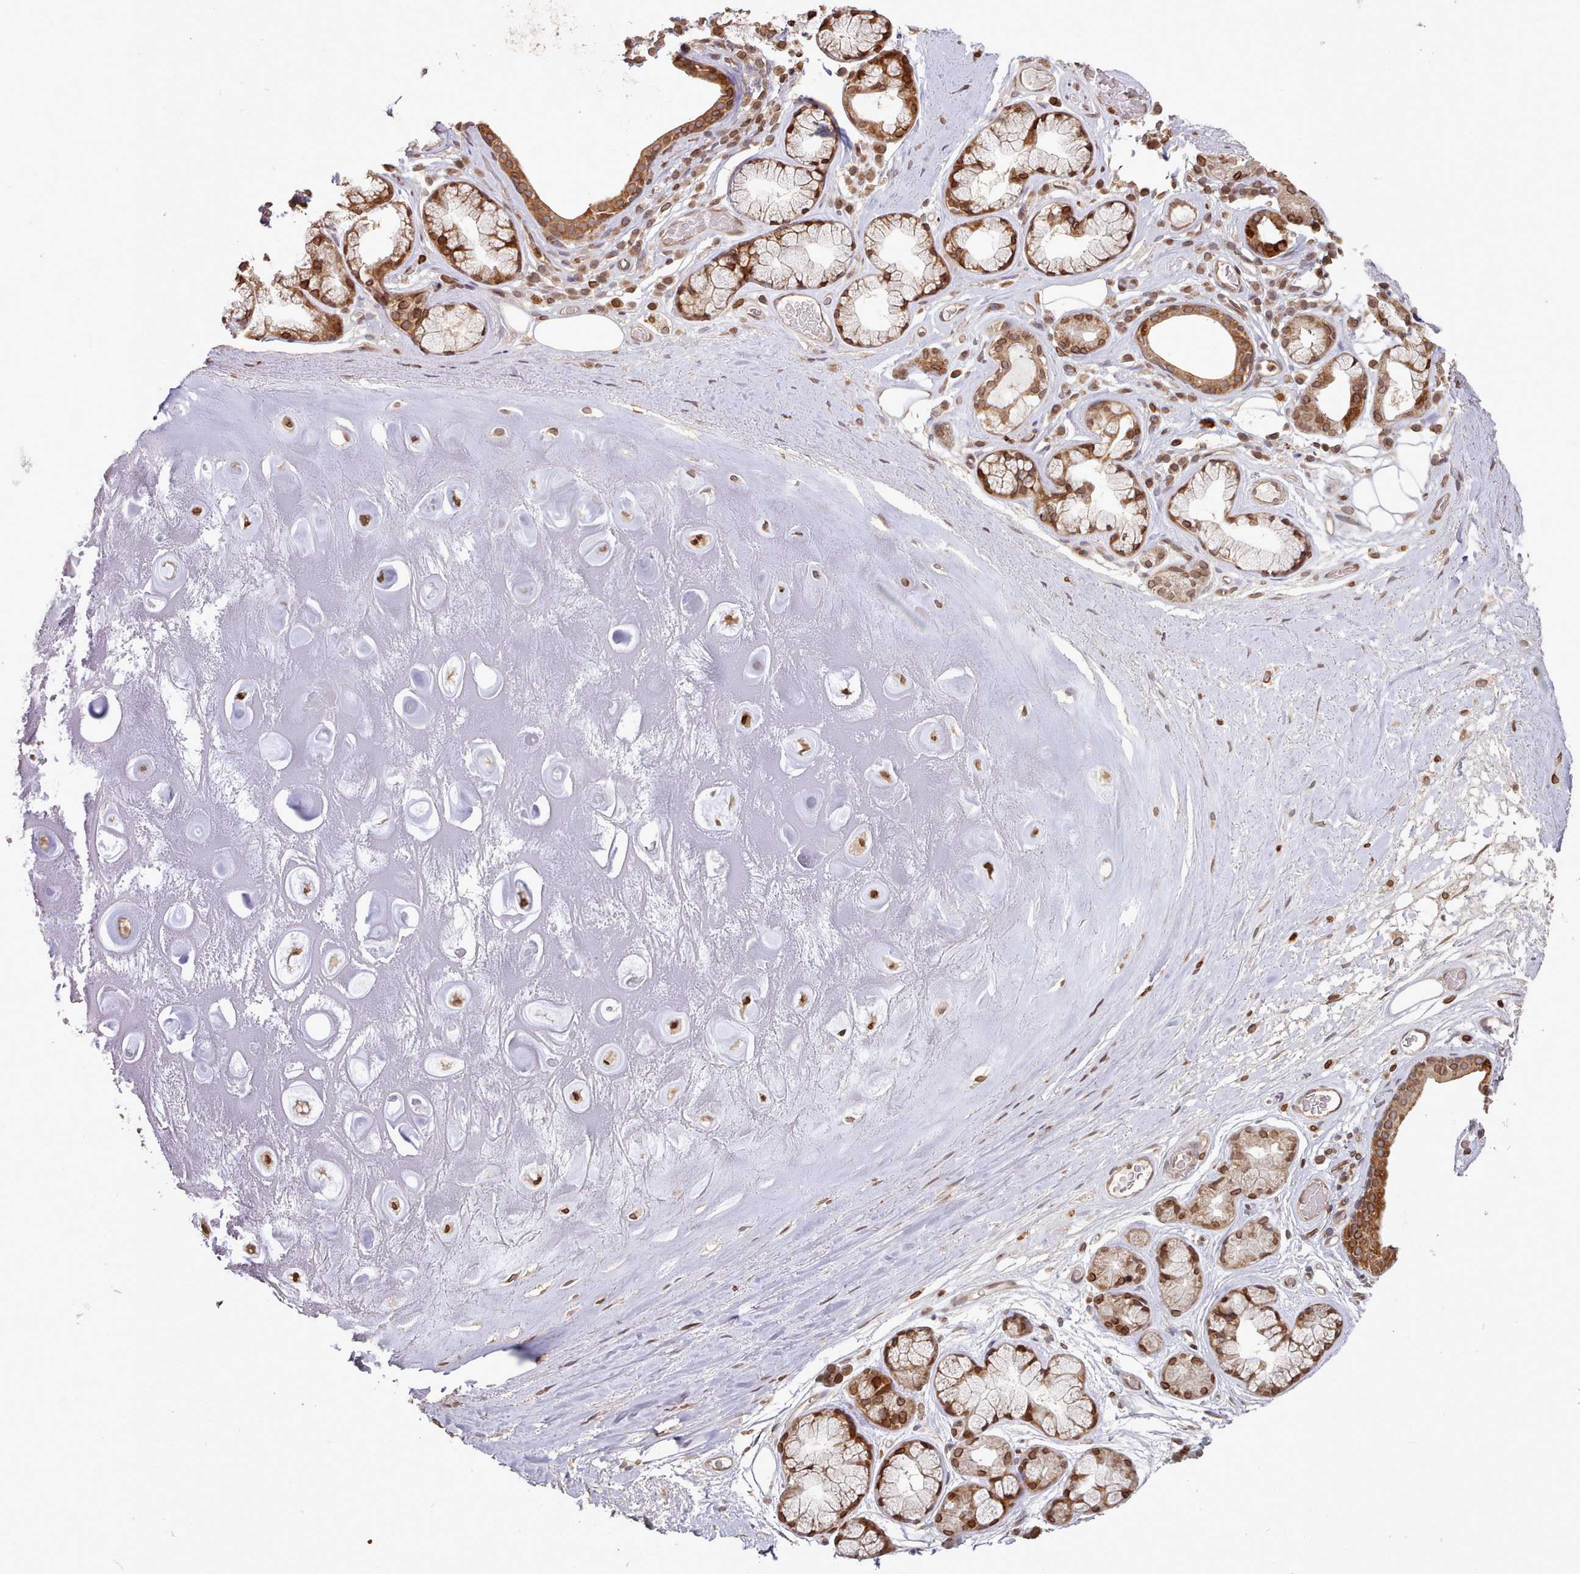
{"staining": {"intensity": "negative", "quantity": "none", "location": "none"}, "tissue": "adipose tissue", "cell_type": "Adipocytes", "image_type": "normal", "snomed": [{"axis": "morphology", "description": "Normal tissue, NOS"}, {"axis": "topography", "description": "Cartilage tissue"}], "caption": "Photomicrograph shows no significant protein positivity in adipocytes of normal adipose tissue. (DAB (3,3'-diaminobenzidine) immunohistochemistry (IHC) visualized using brightfield microscopy, high magnification).", "gene": "TOR1AIP1", "patient": {"sex": "male", "age": 81}}